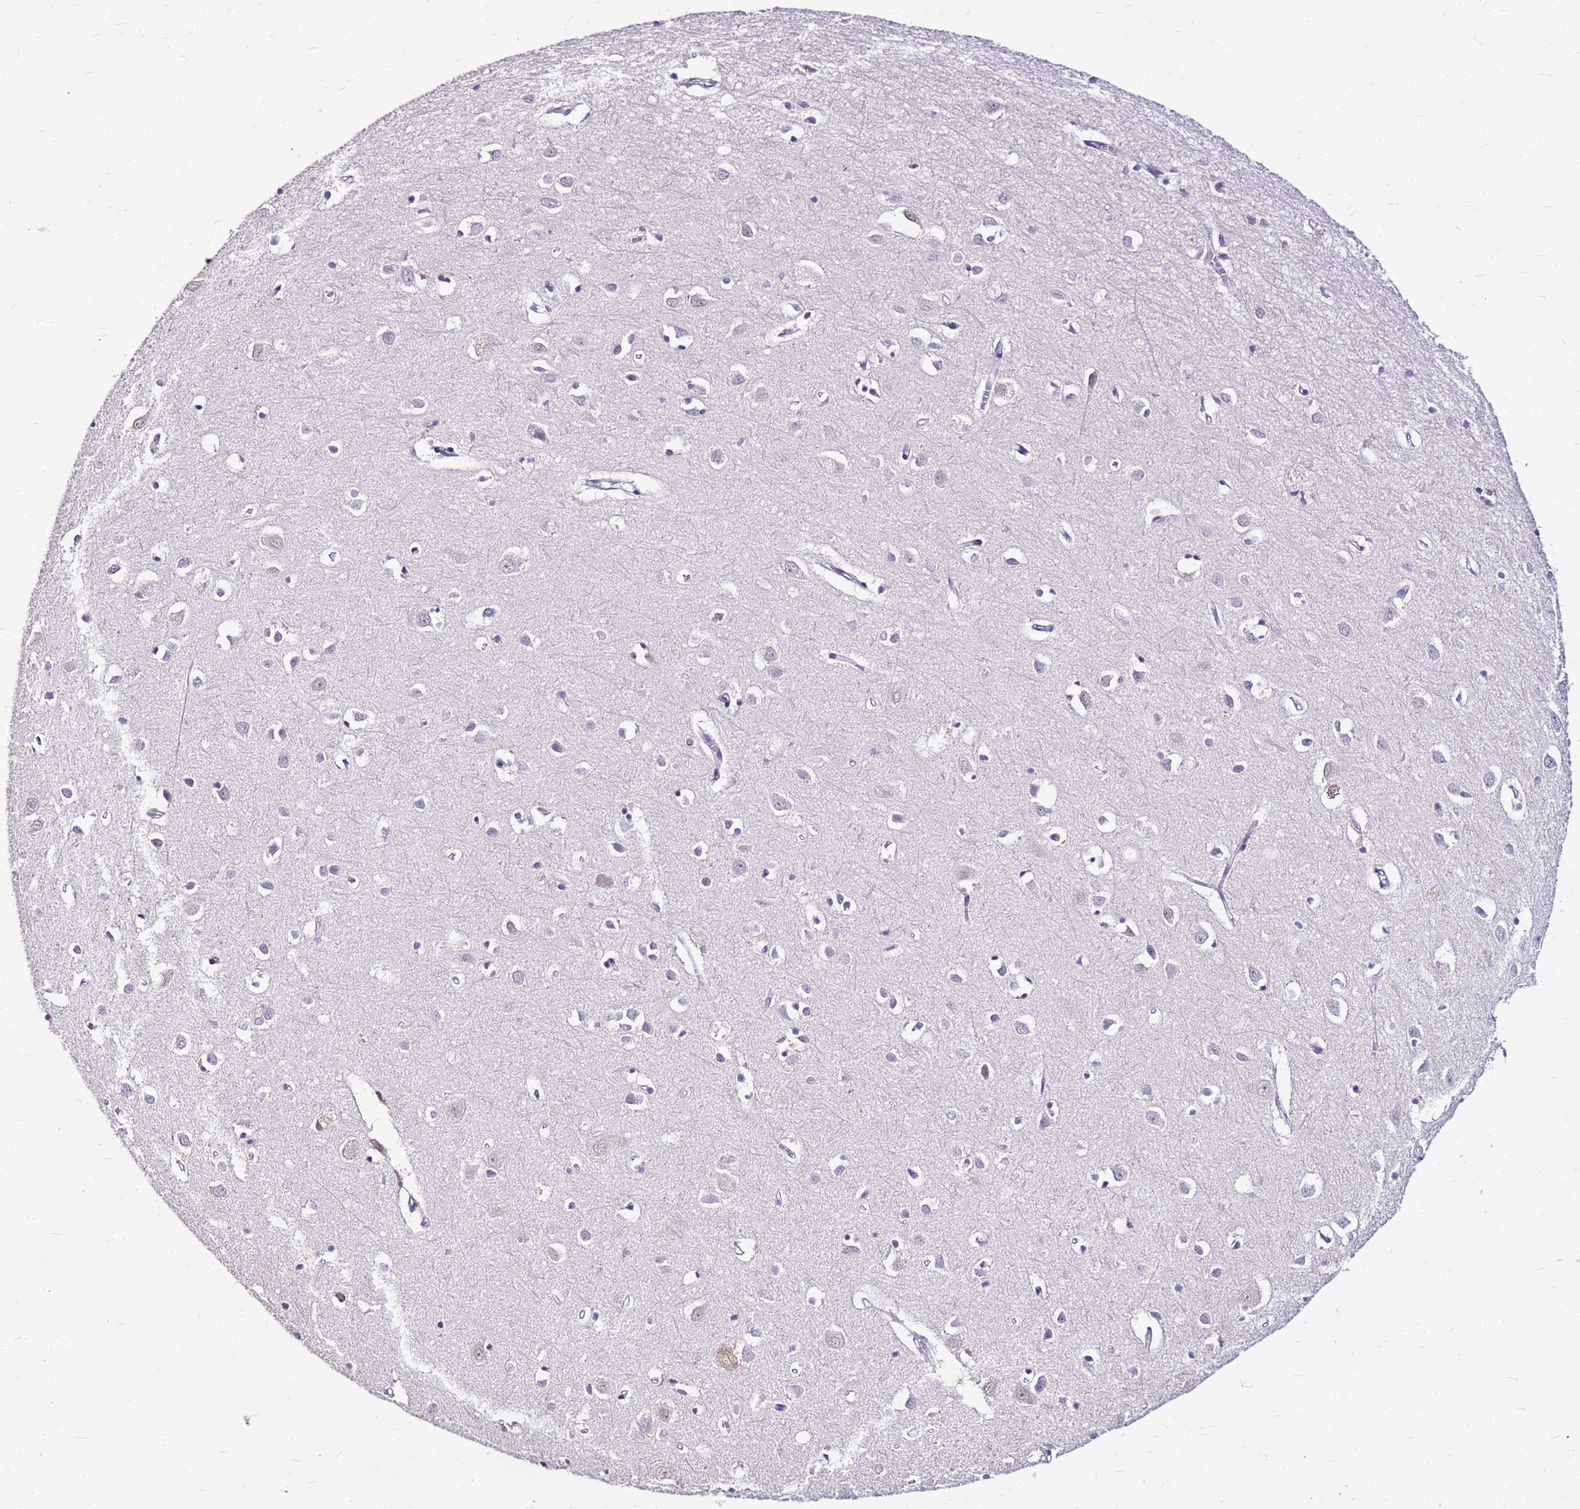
{"staining": {"intensity": "negative", "quantity": "none", "location": "none"}, "tissue": "cerebral cortex", "cell_type": "Endothelial cells", "image_type": "normal", "snomed": [{"axis": "morphology", "description": "Normal tissue, NOS"}, {"axis": "topography", "description": "Cerebral cortex"}], "caption": "IHC of benign human cerebral cortex reveals no positivity in endothelial cells.", "gene": "ALDH1A3", "patient": {"sex": "female", "age": 64}}